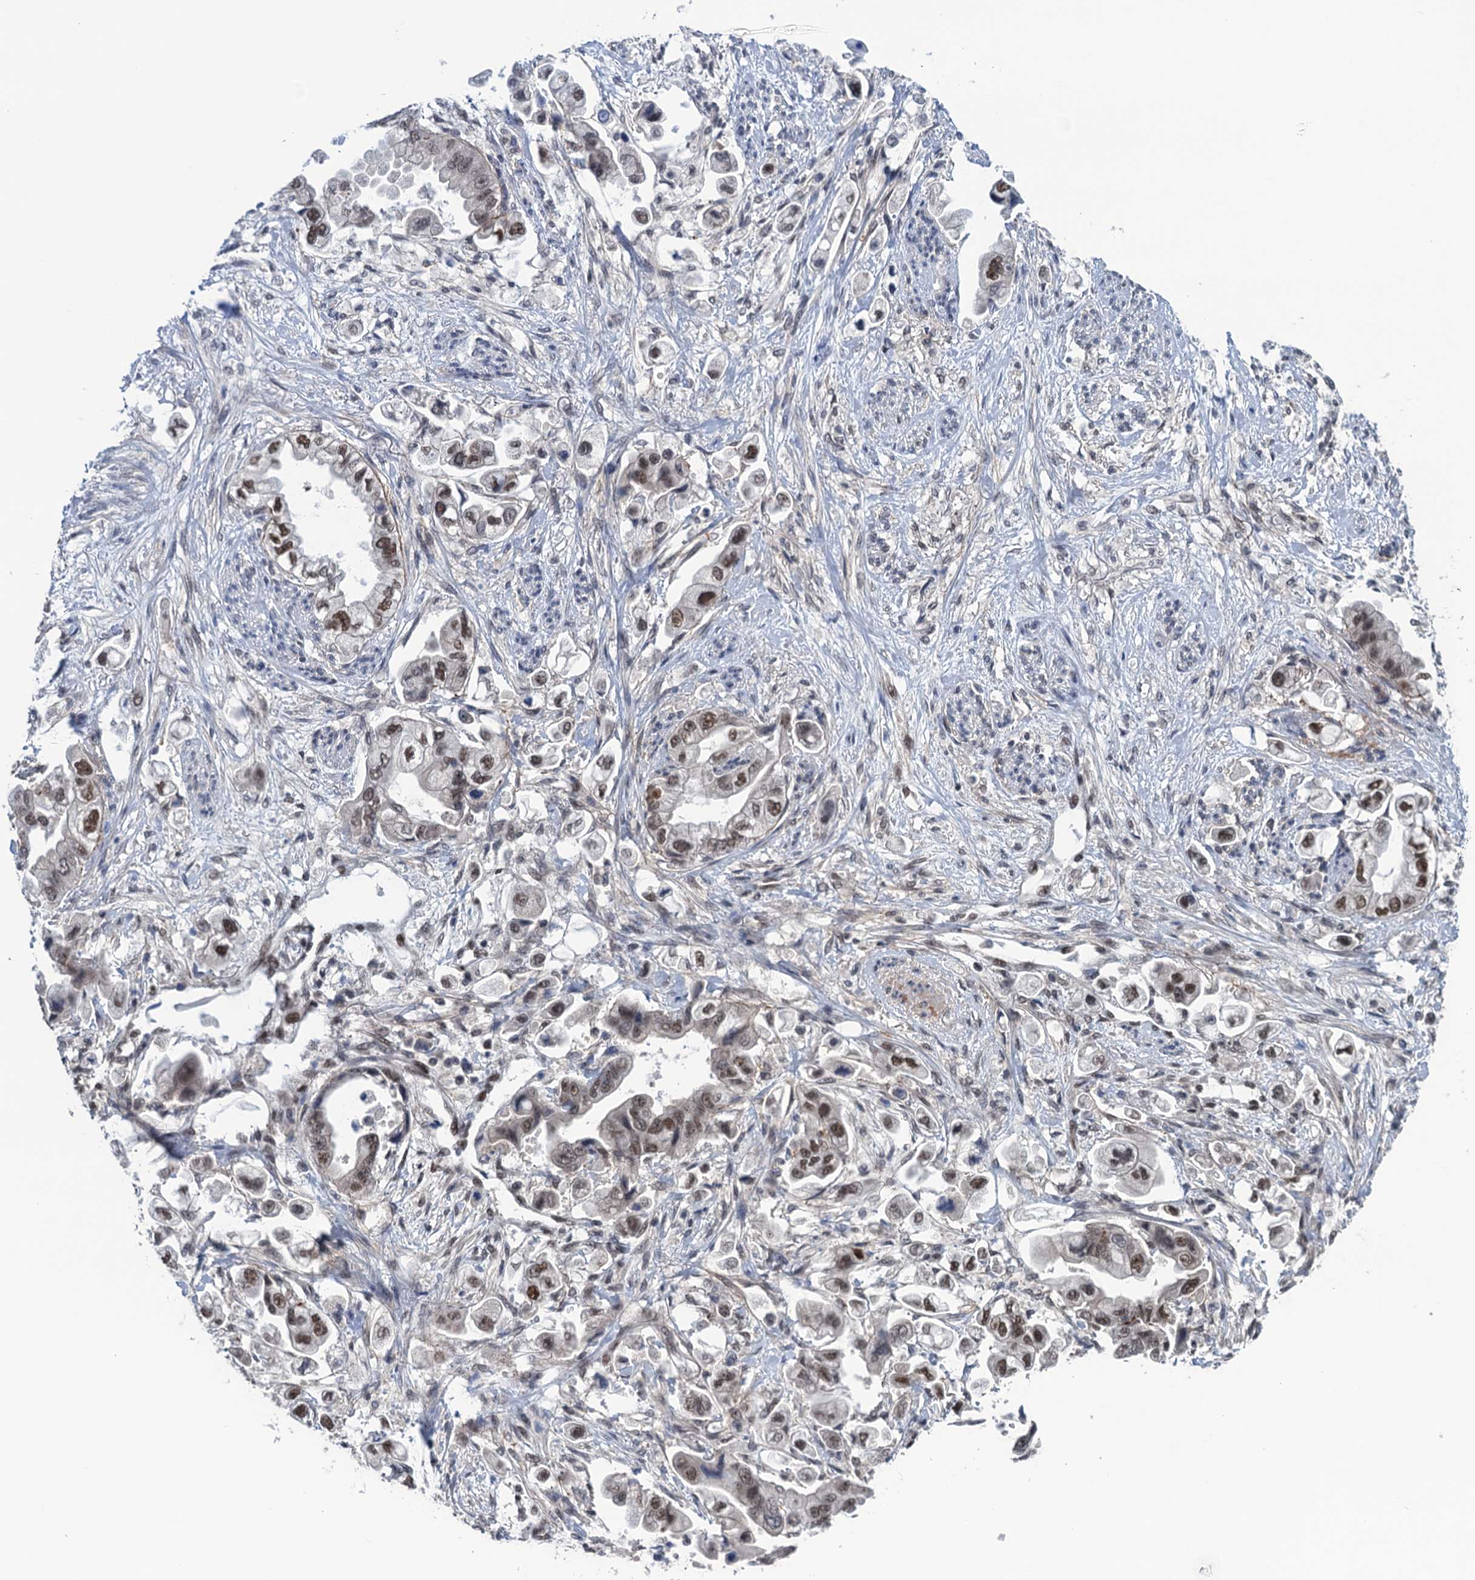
{"staining": {"intensity": "moderate", "quantity": ">75%", "location": "nuclear"}, "tissue": "stomach cancer", "cell_type": "Tumor cells", "image_type": "cancer", "snomed": [{"axis": "morphology", "description": "Adenocarcinoma, NOS"}, {"axis": "topography", "description": "Stomach"}], "caption": "IHC photomicrograph of stomach cancer stained for a protein (brown), which exhibits medium levels of moderate nuclear expression in about >75% of tumor cells.", "gene": "SAE1", "patient": {"sex": "male", "age": 62}}